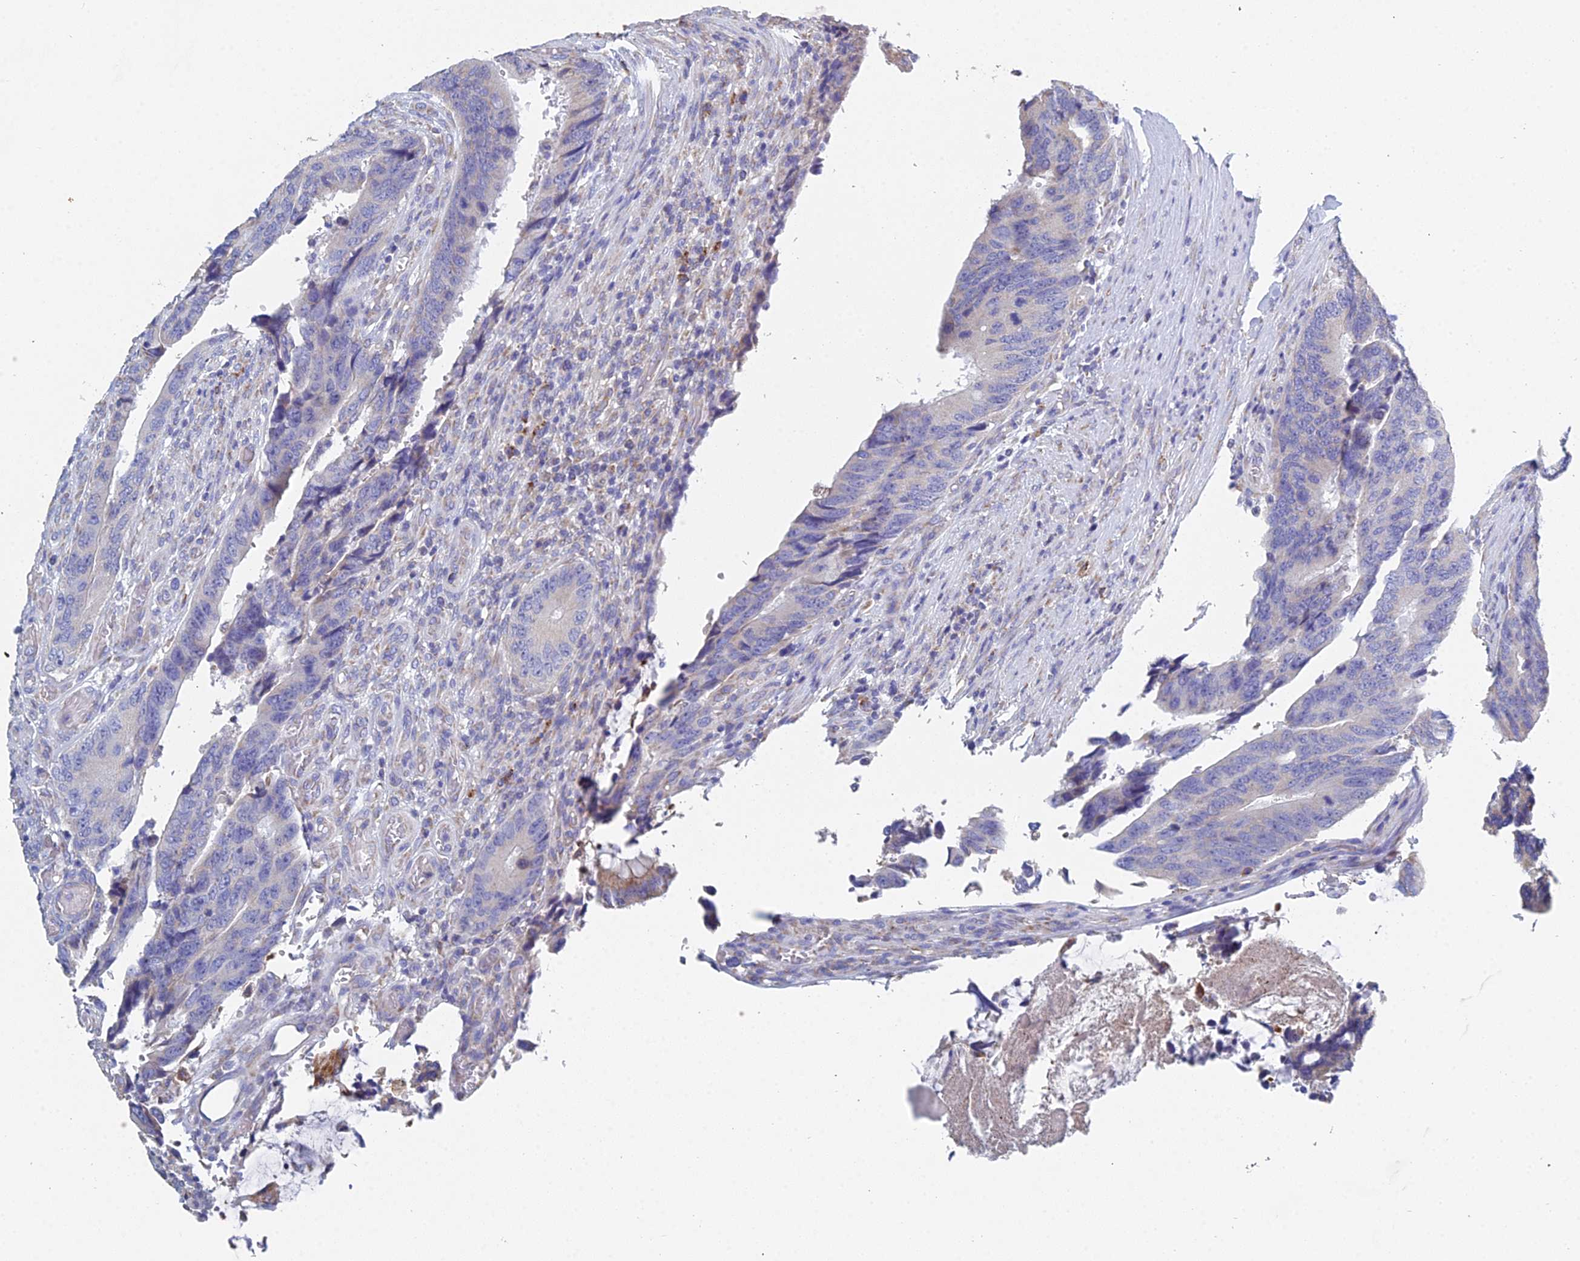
{"staining": {"intensity": "negative", "quantity": "none", "location": "none"}, "tissue": "colorectal cancer", "cell_type": "Tumor cells", "image_type": "cancer", "snomed": [{"axis": "morphology", "description": "Adenocarcinoma, NOS"}, {"axis": "topography", "description": "Colon"}], "caption": "Image shows no significant protein positivity in tumor cells of adenocarcinoma (colorectal).", "gene": "CRACR2B", "patient": {"sex": "male", "age": 87}}